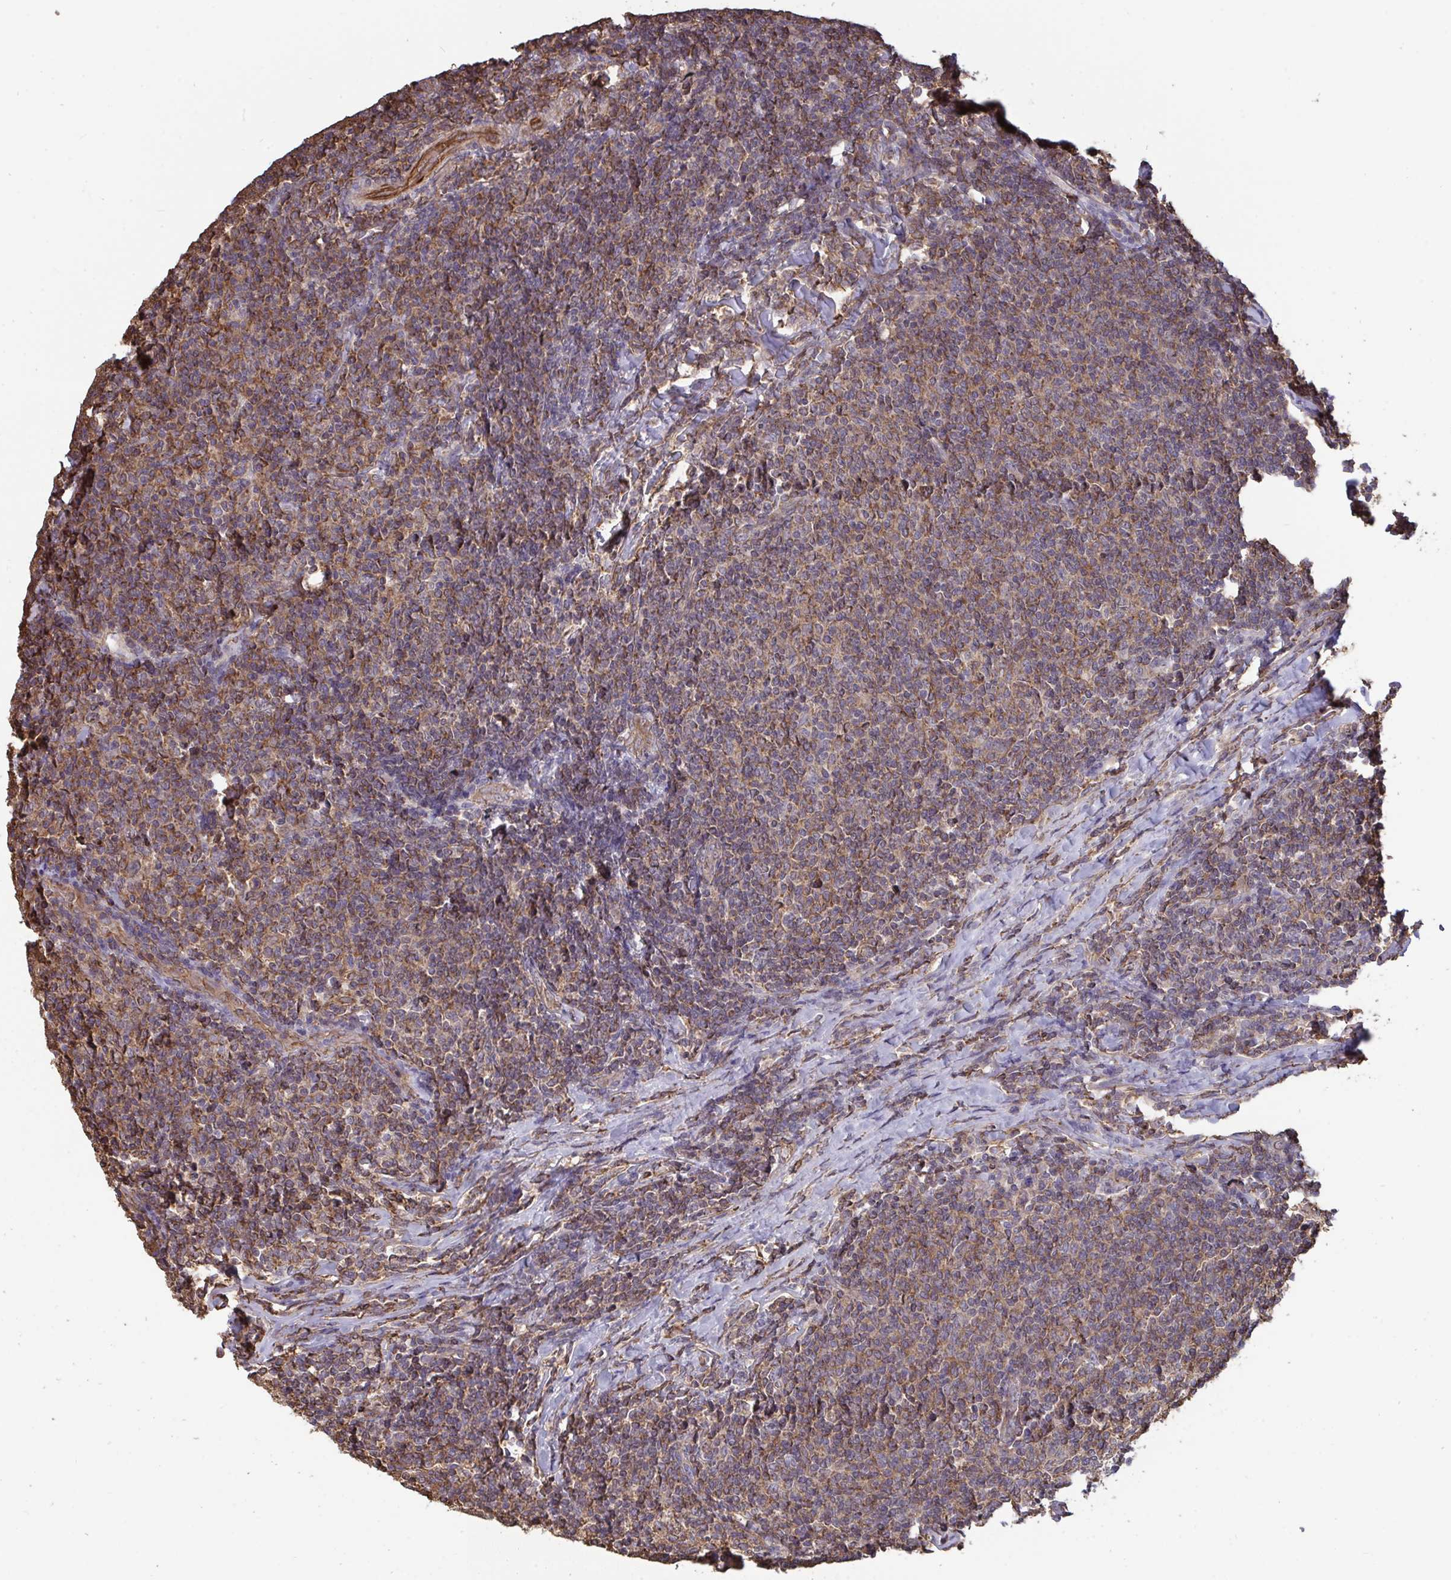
{"staining": {"intensity": "weak", "quantity": ">75%", "location": "cytoplasmic/membranous"}, "tissue": "lymphoma", "cell_type": "Tumor cells", "image_type": "cancer", "snomed": [{"axis": "morphology", "description": "Malignant lymphoma, non-Hodgkin's type, Low grade"}, {"axis": "topography", "description": "Lymph node"}], "caption": "Protein expression analysis of human lymphoma reveals weak cytoplasmic/membranous positivity in approximately >75% of tumor cells.", "gene": "ISCU", "patient": {"sex": "male", "age": 52}}